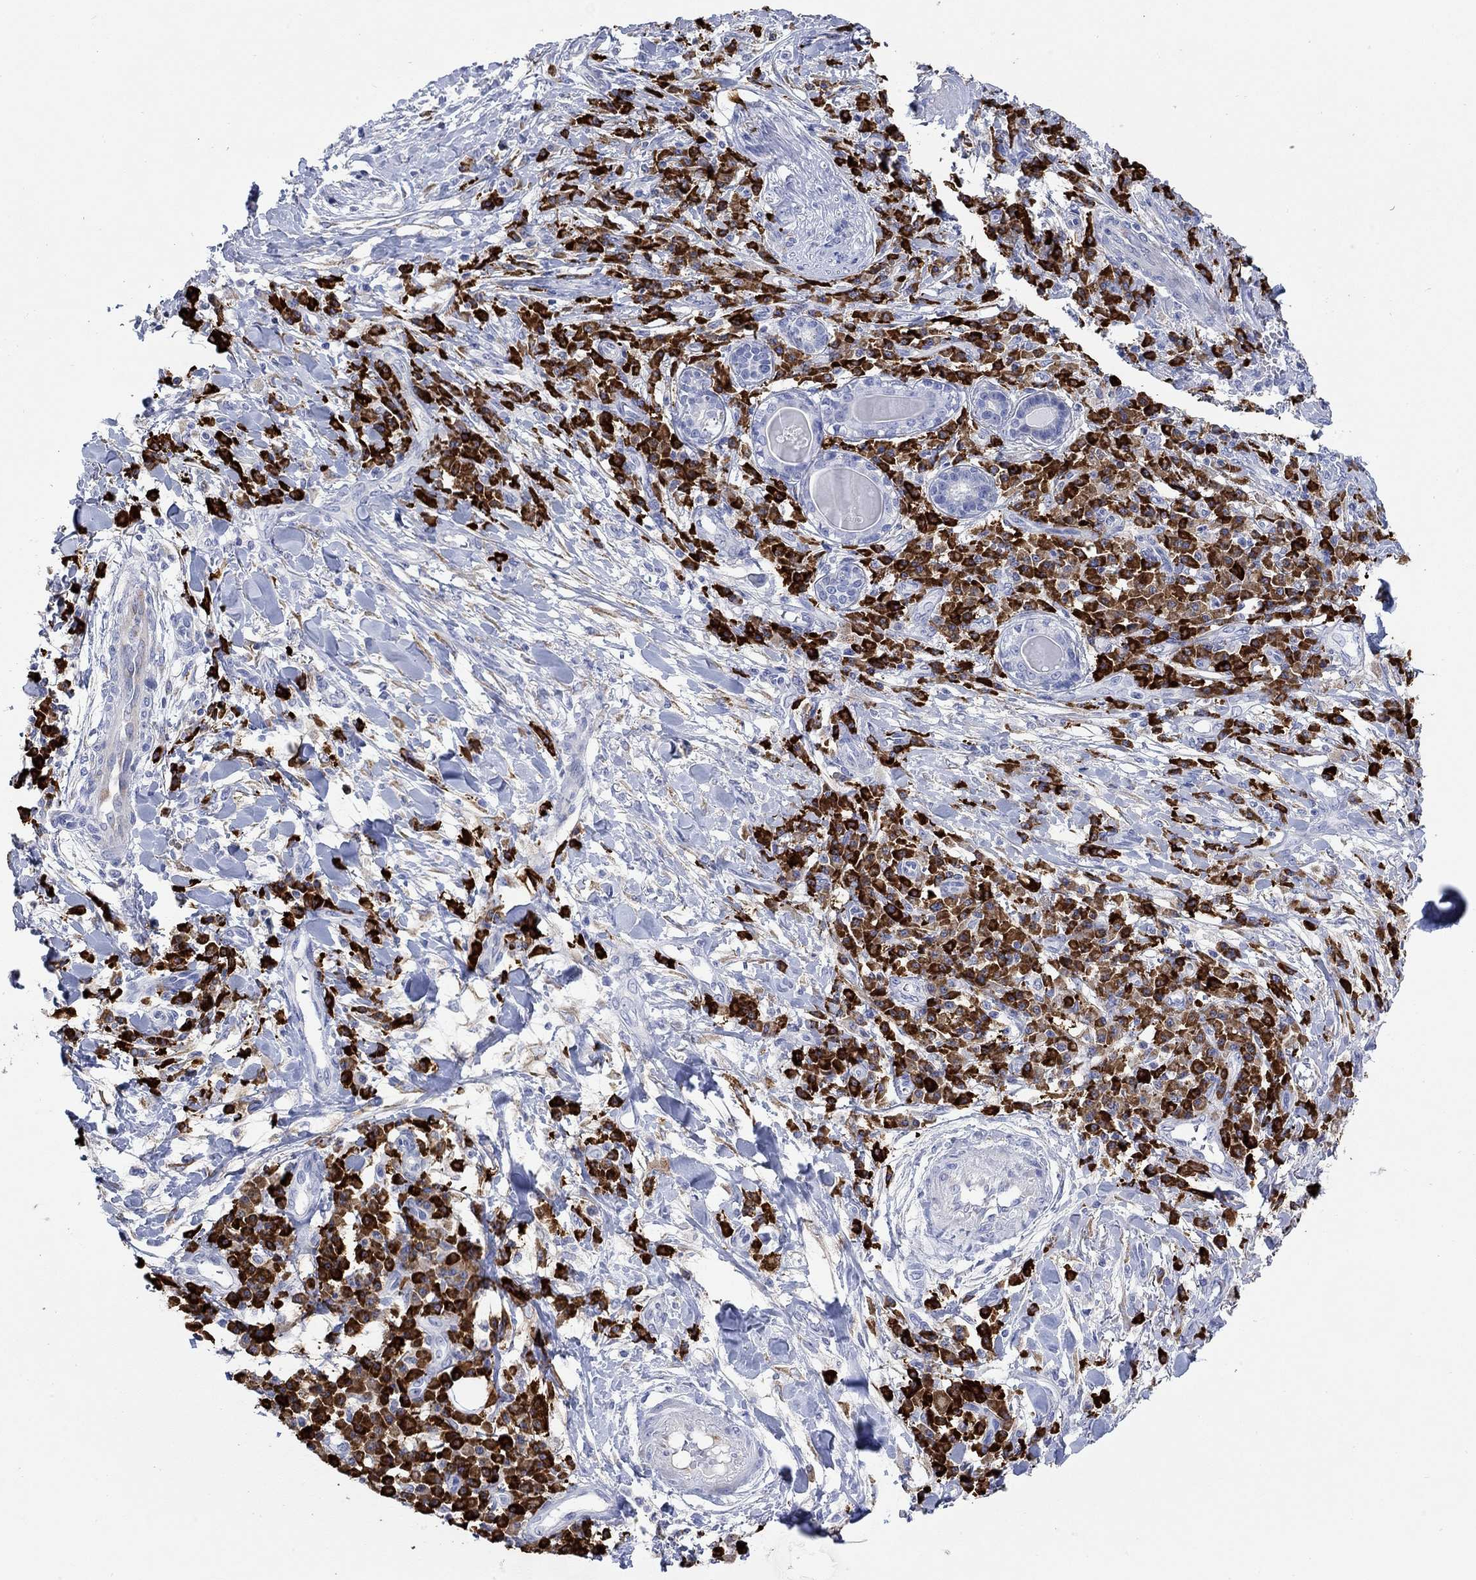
{"staining": {"intensity": "negative", "quantity": "none", "location": "none"}, "tissue": "skin cancer", "cell_type": "Tumor cells", "image_type": "cancer", "snomed": [{"axis": "morphology", "description": "Squamous cell carcinoma, NOS"}, {"axis": "topography", "description": "Skin"}], "caption": "DAB immunohistochemical staining of human skin cancer (squamous cell carcinoma) displays no significant positivity in tumor cells. Nuclei are stained in blue.", "gene": "P2RY6", "patient": {"sex": "male", "age": 92}}